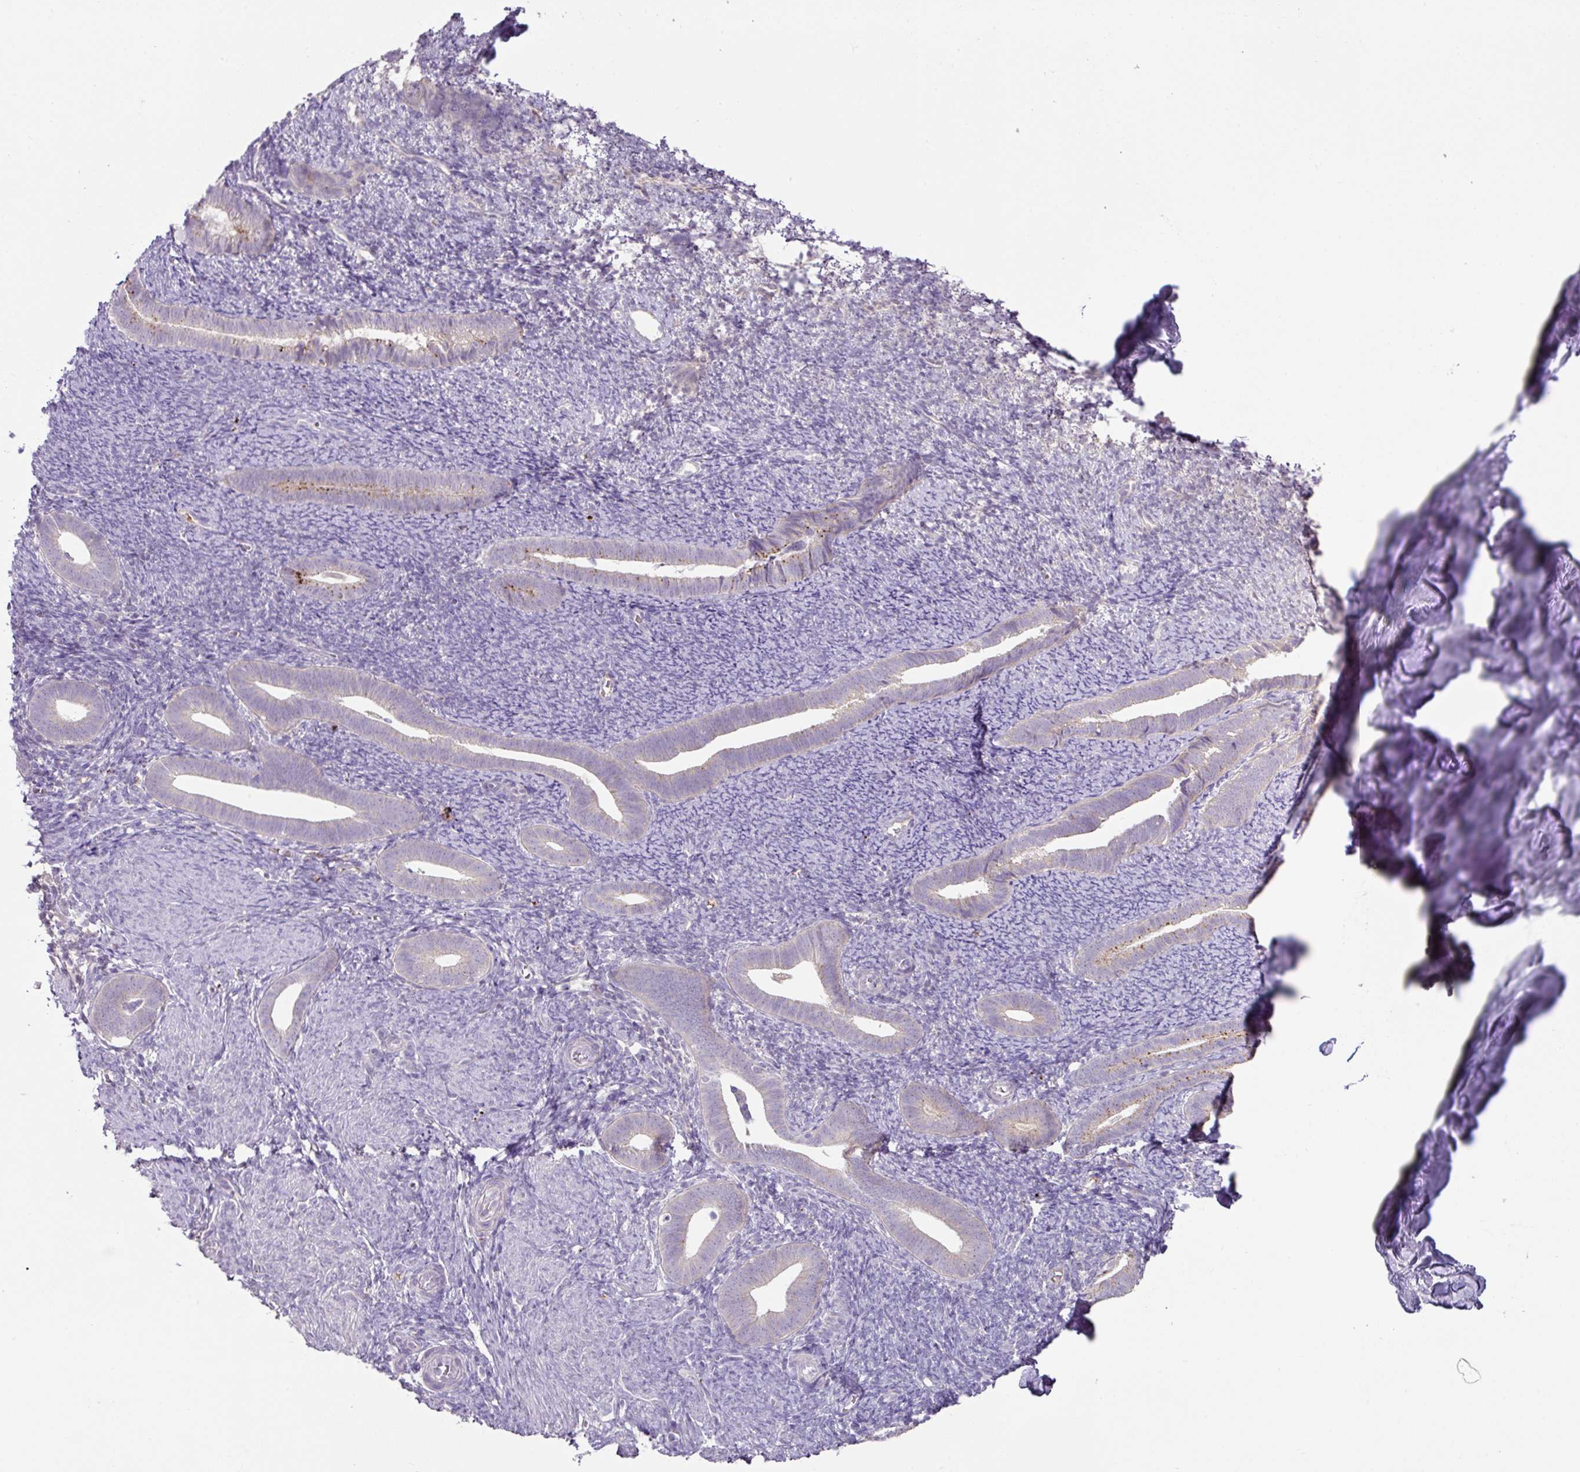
{"staining": {"intensity": "negative", "quantity": "none", "location": "none"}, "tissue": "endometrium", "cell_type": "Cells in endometrial stroma", "image_type": "normal", "snomed": [{"axis": "morphology", "description": "Normal tissue, NOS"}, {"axis": "topography", "description": "Endometrium"}], "caption": "IHC of benign human endometrium exhibits no expression in cells in endometrial stroma. The staining is performed using DAB (3,3'-diaminobenzidine) brown chromogen with nuclei counter-stained in using hematoxylin.", "gene": "PLEKHH3", "patient": {"sex": "female", "age": 39}}